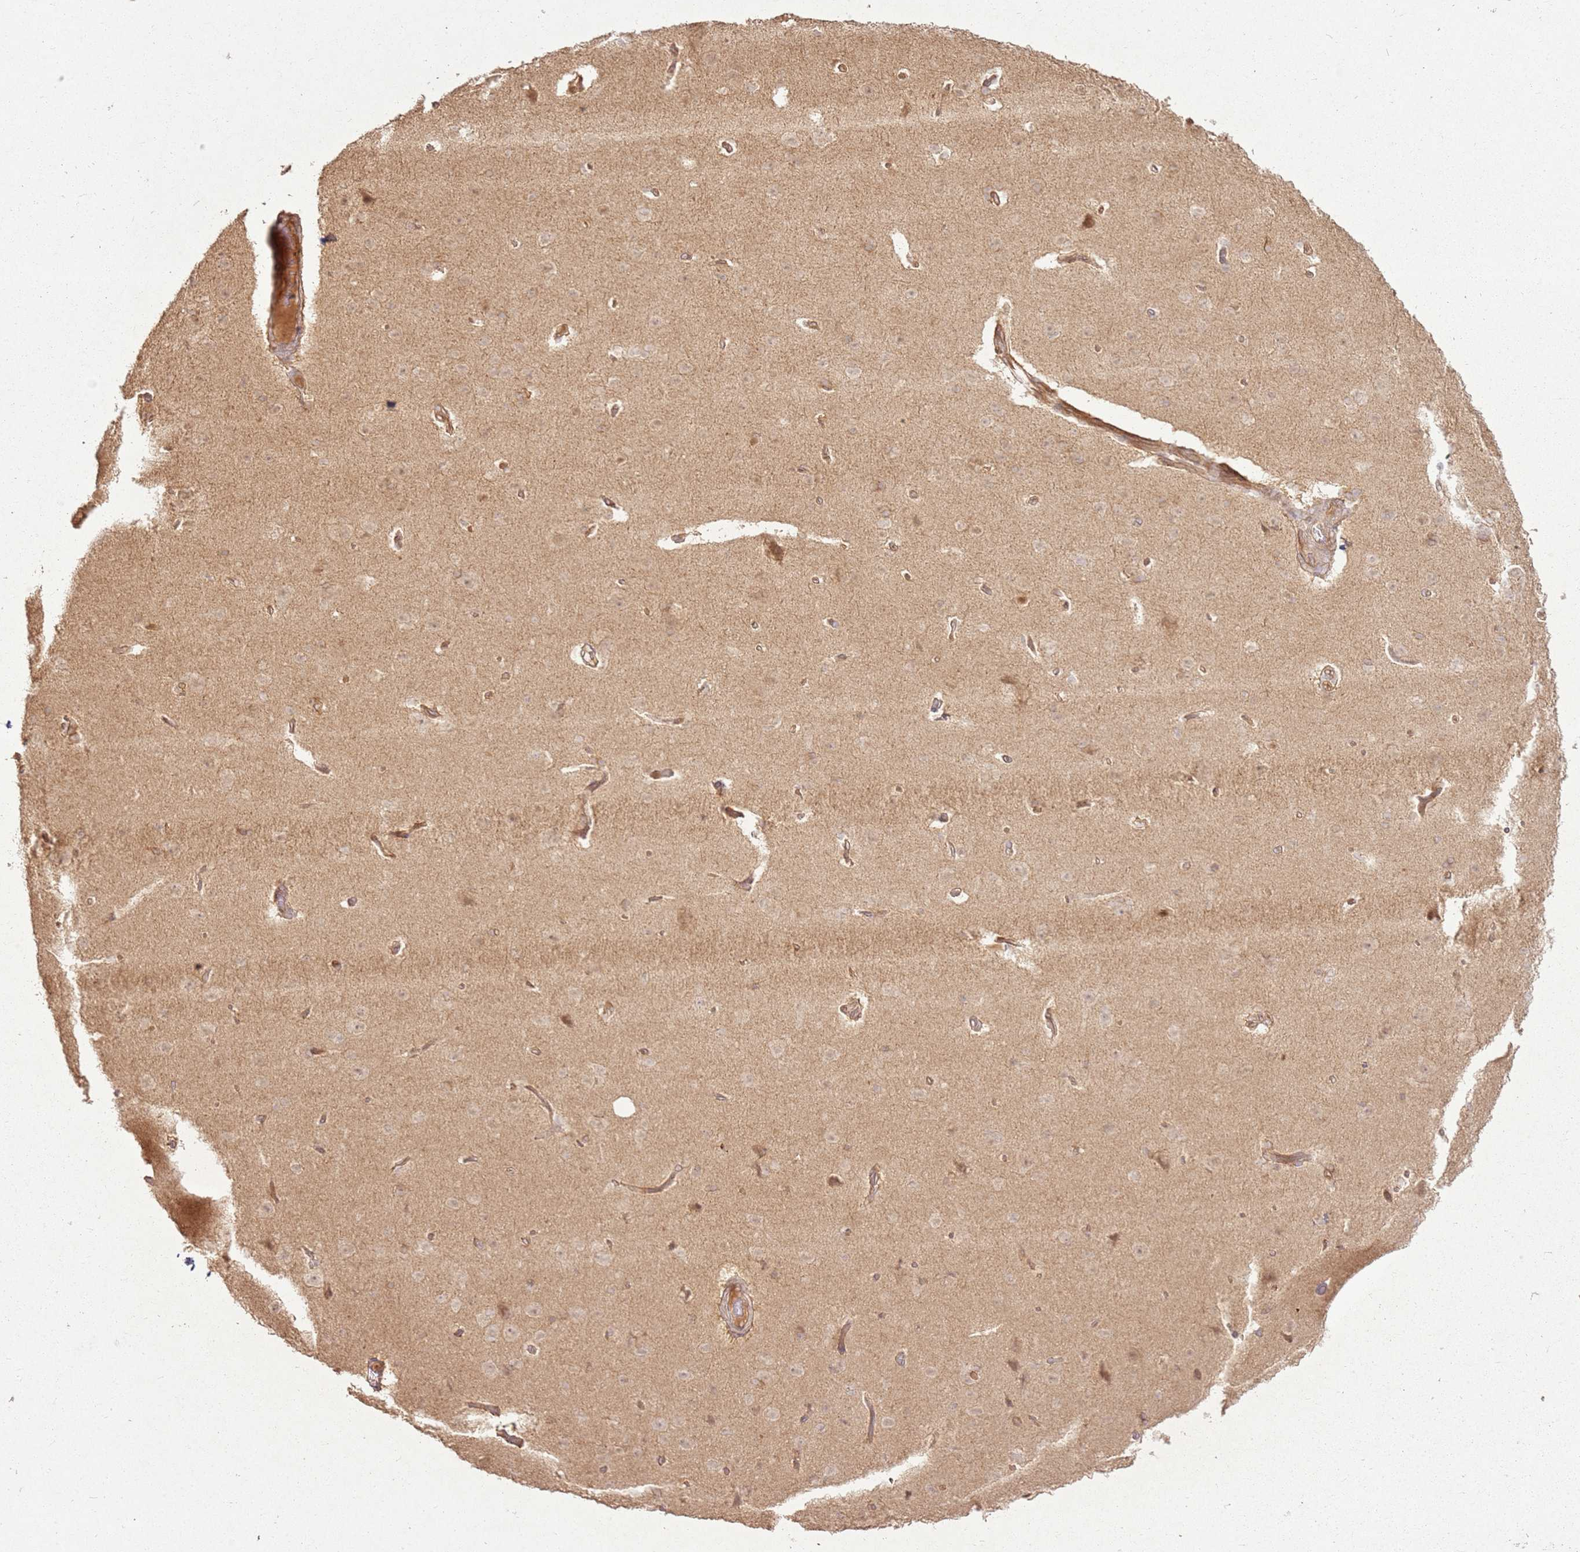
{"staining": {"intensity": "moderate", "quantity": ">75%", "location": "cytoplasmic/membranous"}, "tissue": "cerebral cortex", "cell_type": "Endothelial cells", "image_type": "normal", "snomed": [{"axis": "morphology", "description": "Normal tissue, NOS"}, {"axis": "topography", "description": "Cerebral cortex"}], "caption": "IHC (DAB) staining of normal cerebral cortex displays moderate cytoplasmic/membranous protein expression in about >75% of endothelial cells.", "gene": "ZNF776", "patient": {"sex": "male", "age": 62}}